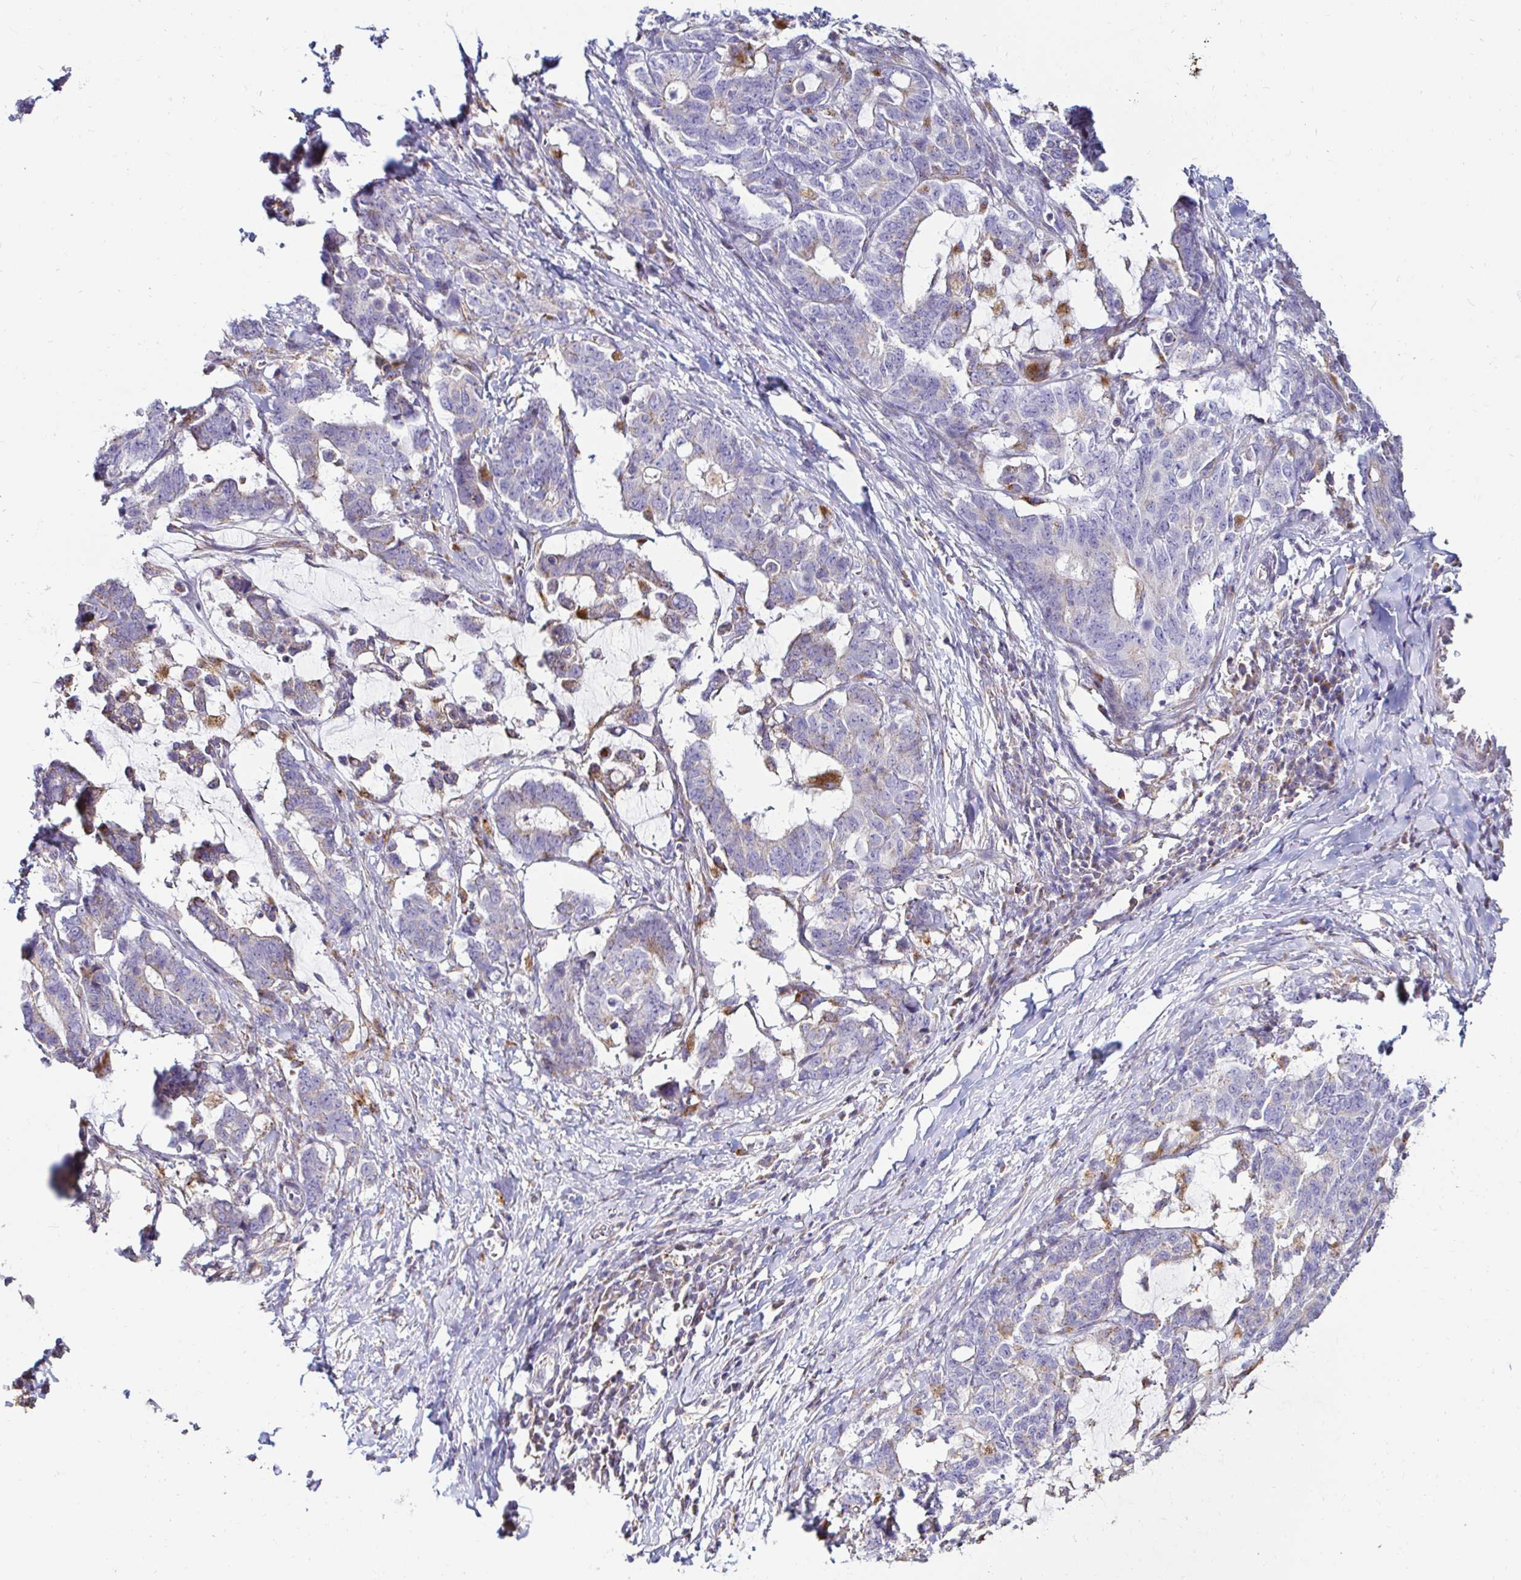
{"staining": {"intensity": "negative", "quantity": "none", "location": "none"}, "tissue": "stomach cancer", "cell_type": "Tumor cells", "image_type": "cancer", "snomed": [{"axis": "morphology", "description": "Normal tissue, NOS"}, {"axis": "morphology", "description": "Adenocarcinoma, NOS"}, {"axis": "topography", "description": "Stomach"}], "caption": "Tumor cells show no significant positivity in stomach adenocarcinoma. Nuclei are stained in blue.", "gene": "GALNS", "patient": {"sex": "female", "age": 64}}